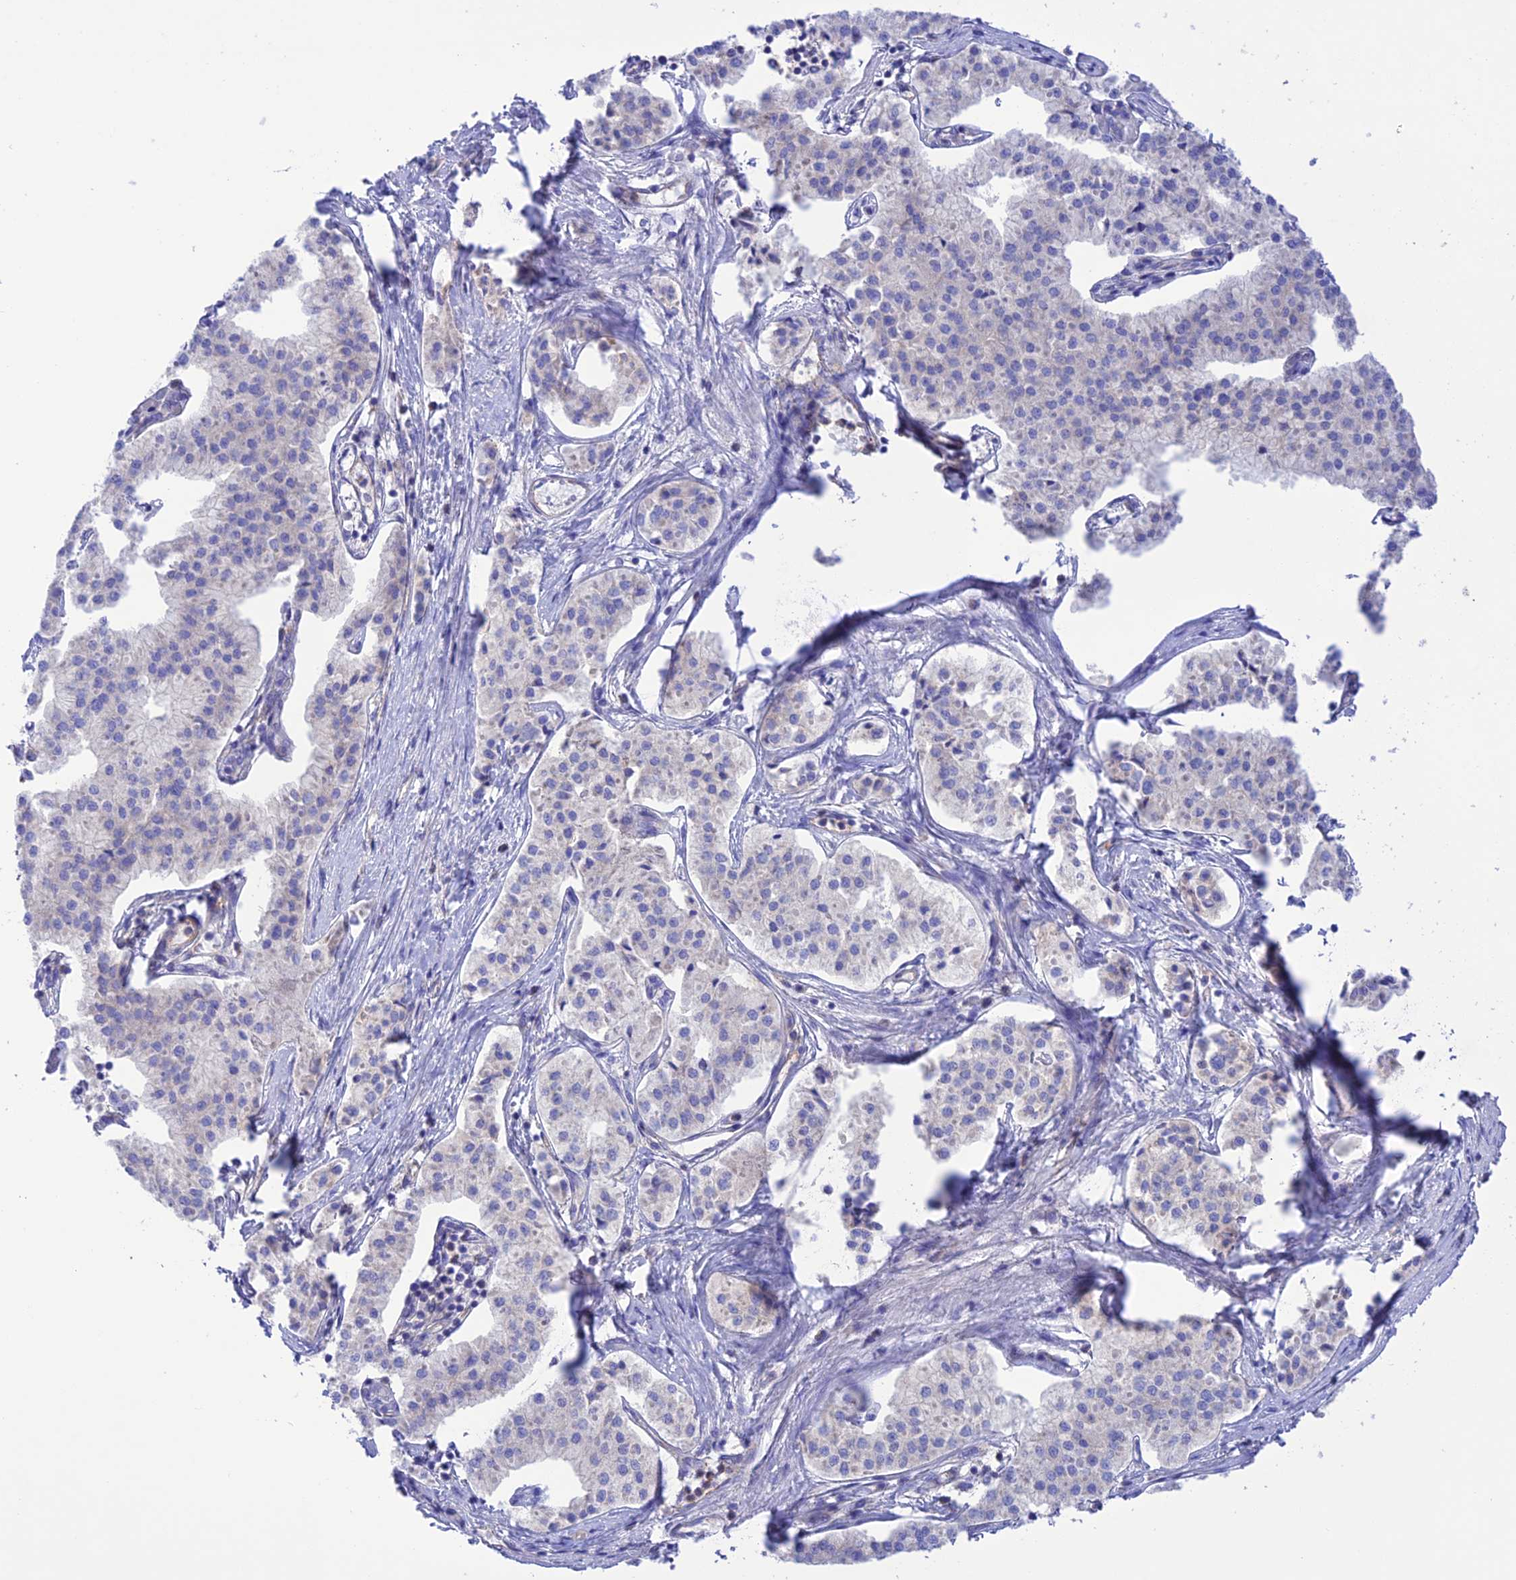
{"staining": {"intensity": "negative", "quantity": "none", "location": "none"}, "tissue": "pancreatic cancer", "cell_type": "Tumor cells", "image_type": "cancer", "snomed": [{"axis": "morphology", "description": "Adenocarcinoma, NOS"}, {"axis": "topography", "description": "Pancreas"}], "caption": "There is no significant expression in tumor cells of adenocarcinoma (pancreatic). The staining is performed using DAB brown chromogen with nuclei counter-stained in using hematoxylin.", "gene": "CHSY3", "patient": {"sex": "female", "age": 50}}